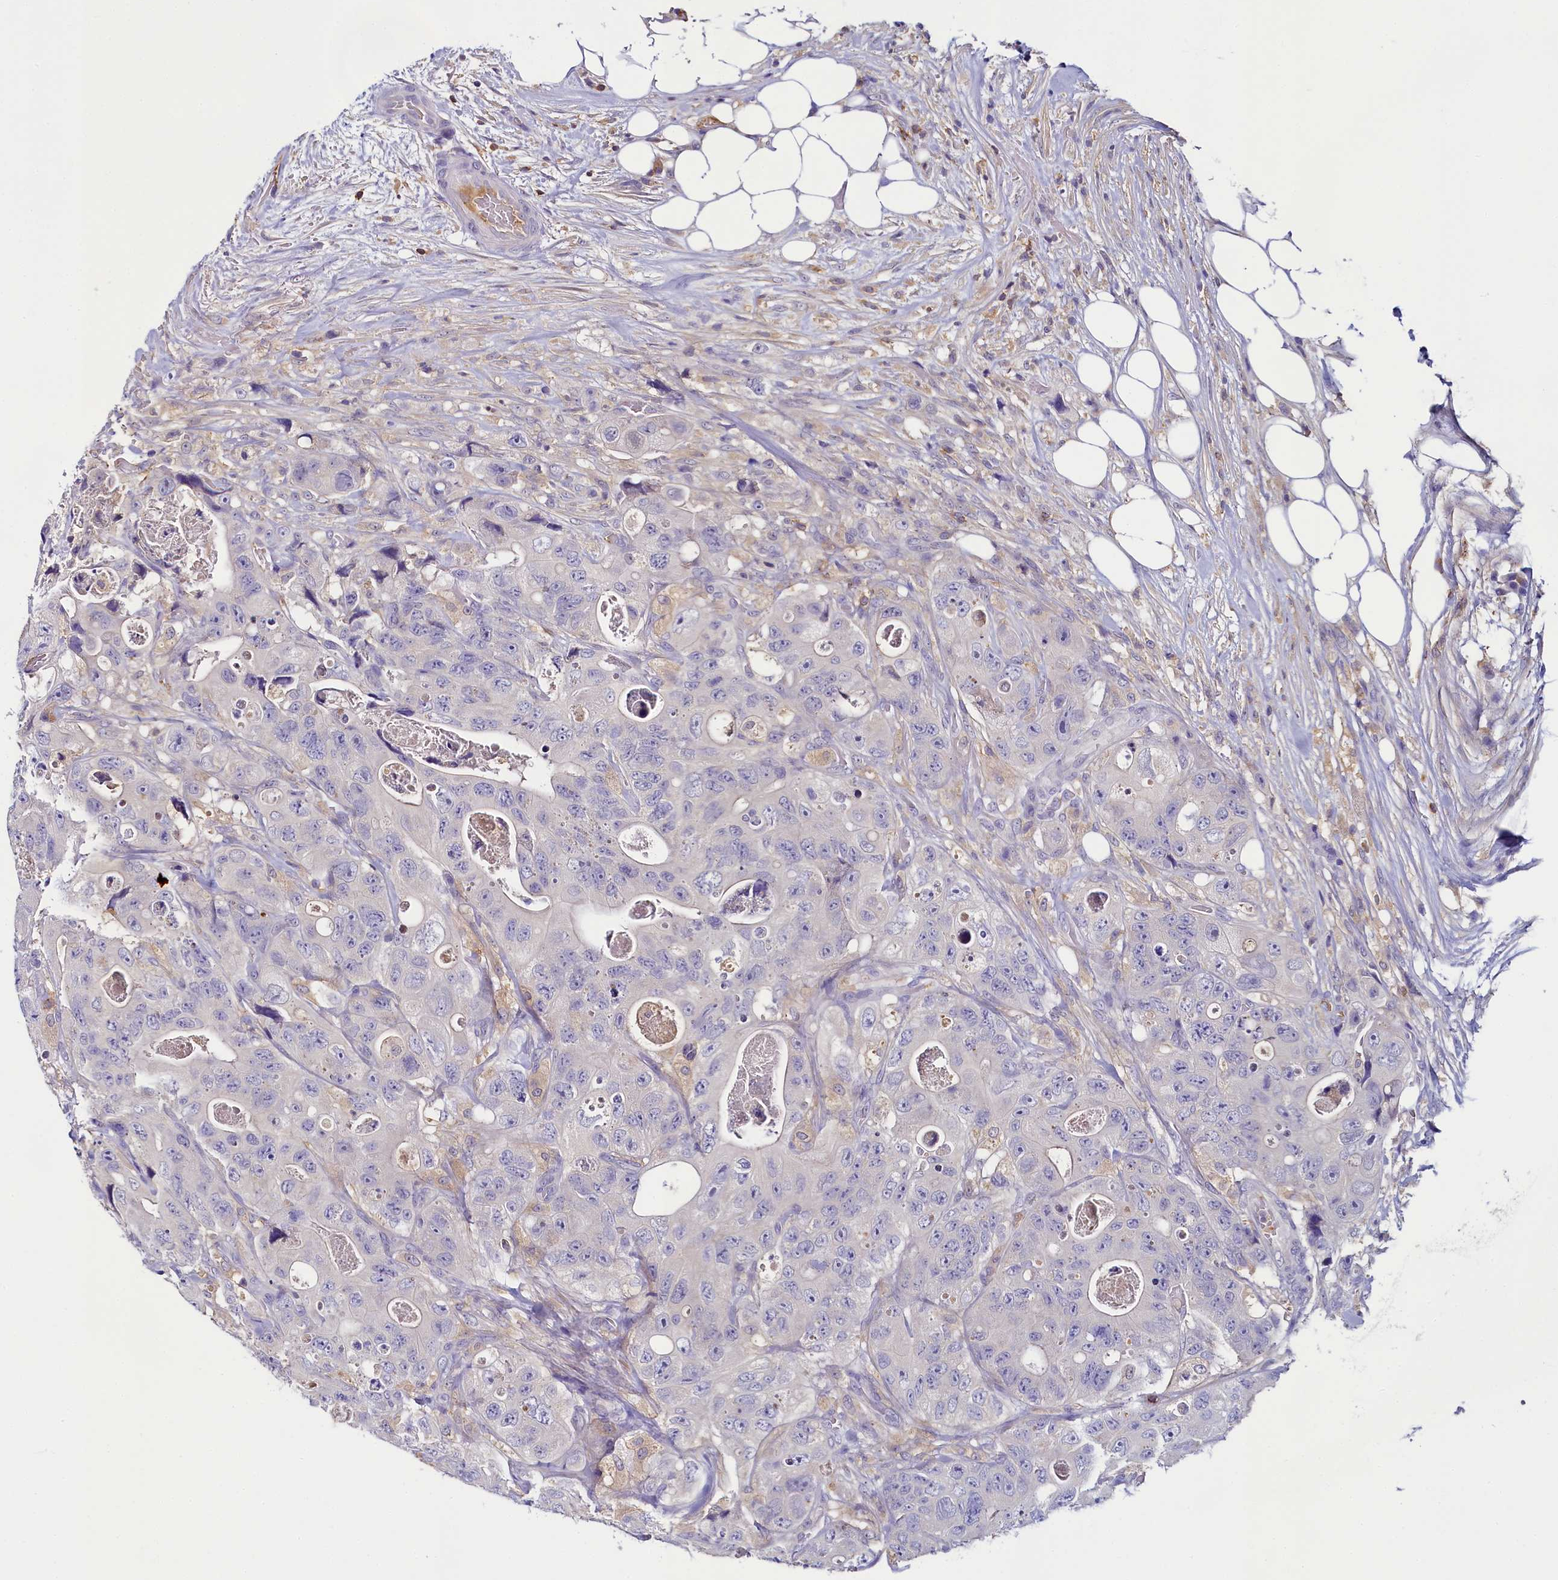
{"staining": {"intensity": "negative", "quantity": "none", "location": "none"}, "tissue": "colorectal cancer", "cell_type": "Tumor cells", "image_type": "cancer", "snomed": [{"axis": "morphology", "description": "Adenocarcinoma, NOS"}, {"axis": "topography", "description": "Colon"}], "caption": "IHC micrograph of colorectal cancer stained for a protein (brown), which shows no positivity in tumor cells.", "gene": "FGFR2", "patient": {"sex": "female", "age": 46}}